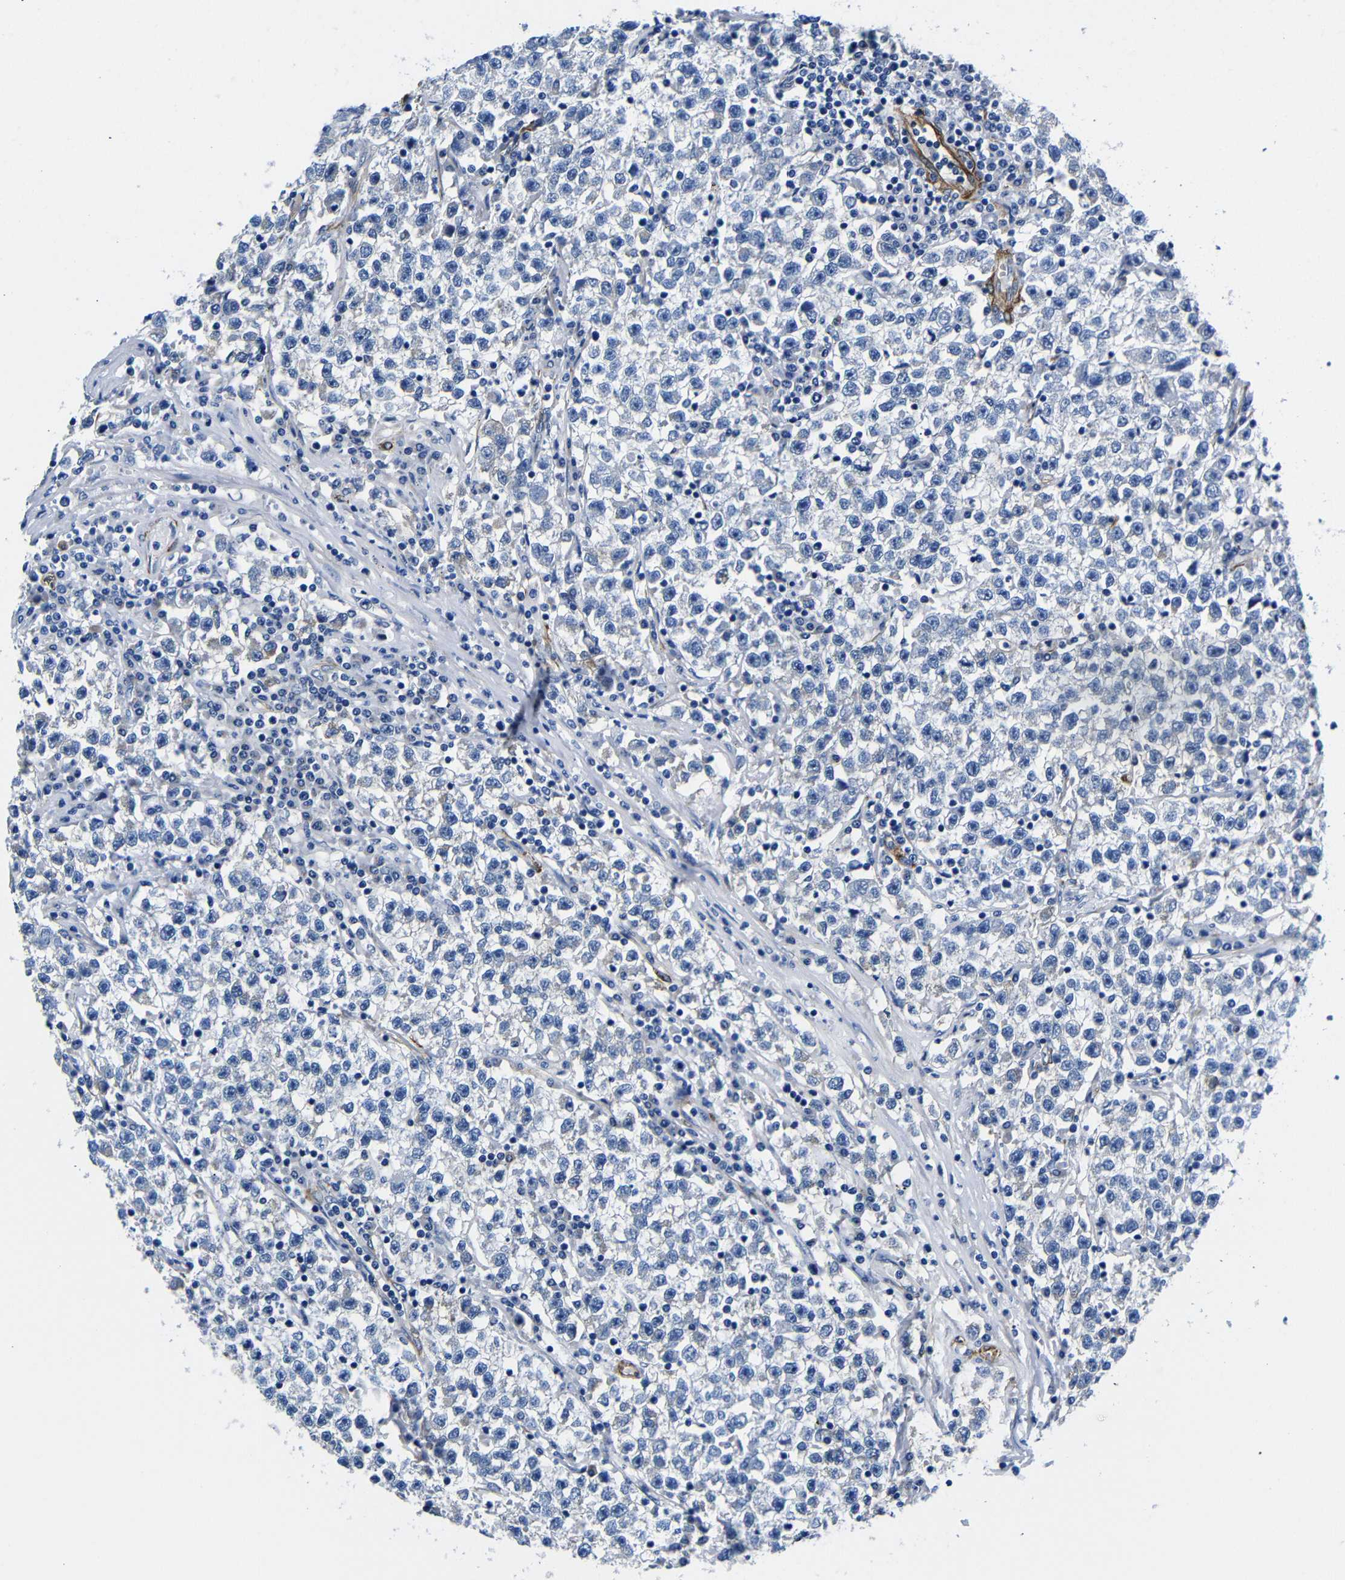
{"staining": {"intensity": "negative", "quantity": "none", "location": "none"}, "tissue": "testis cancer", "cell_type": "Tumor cells", "image_type": "cancer", "snomed": [{"axis": "morphology", "description": "Seminoma, NOS"}, {"axis": "topography", "description": "Testis"}], "caption": "Immunohistochemistry (IHC) of human testis seminoma shows no staining in tumor cells.", "gene": "LRIG1", "patient": {"sex": "male", "age": 22}}